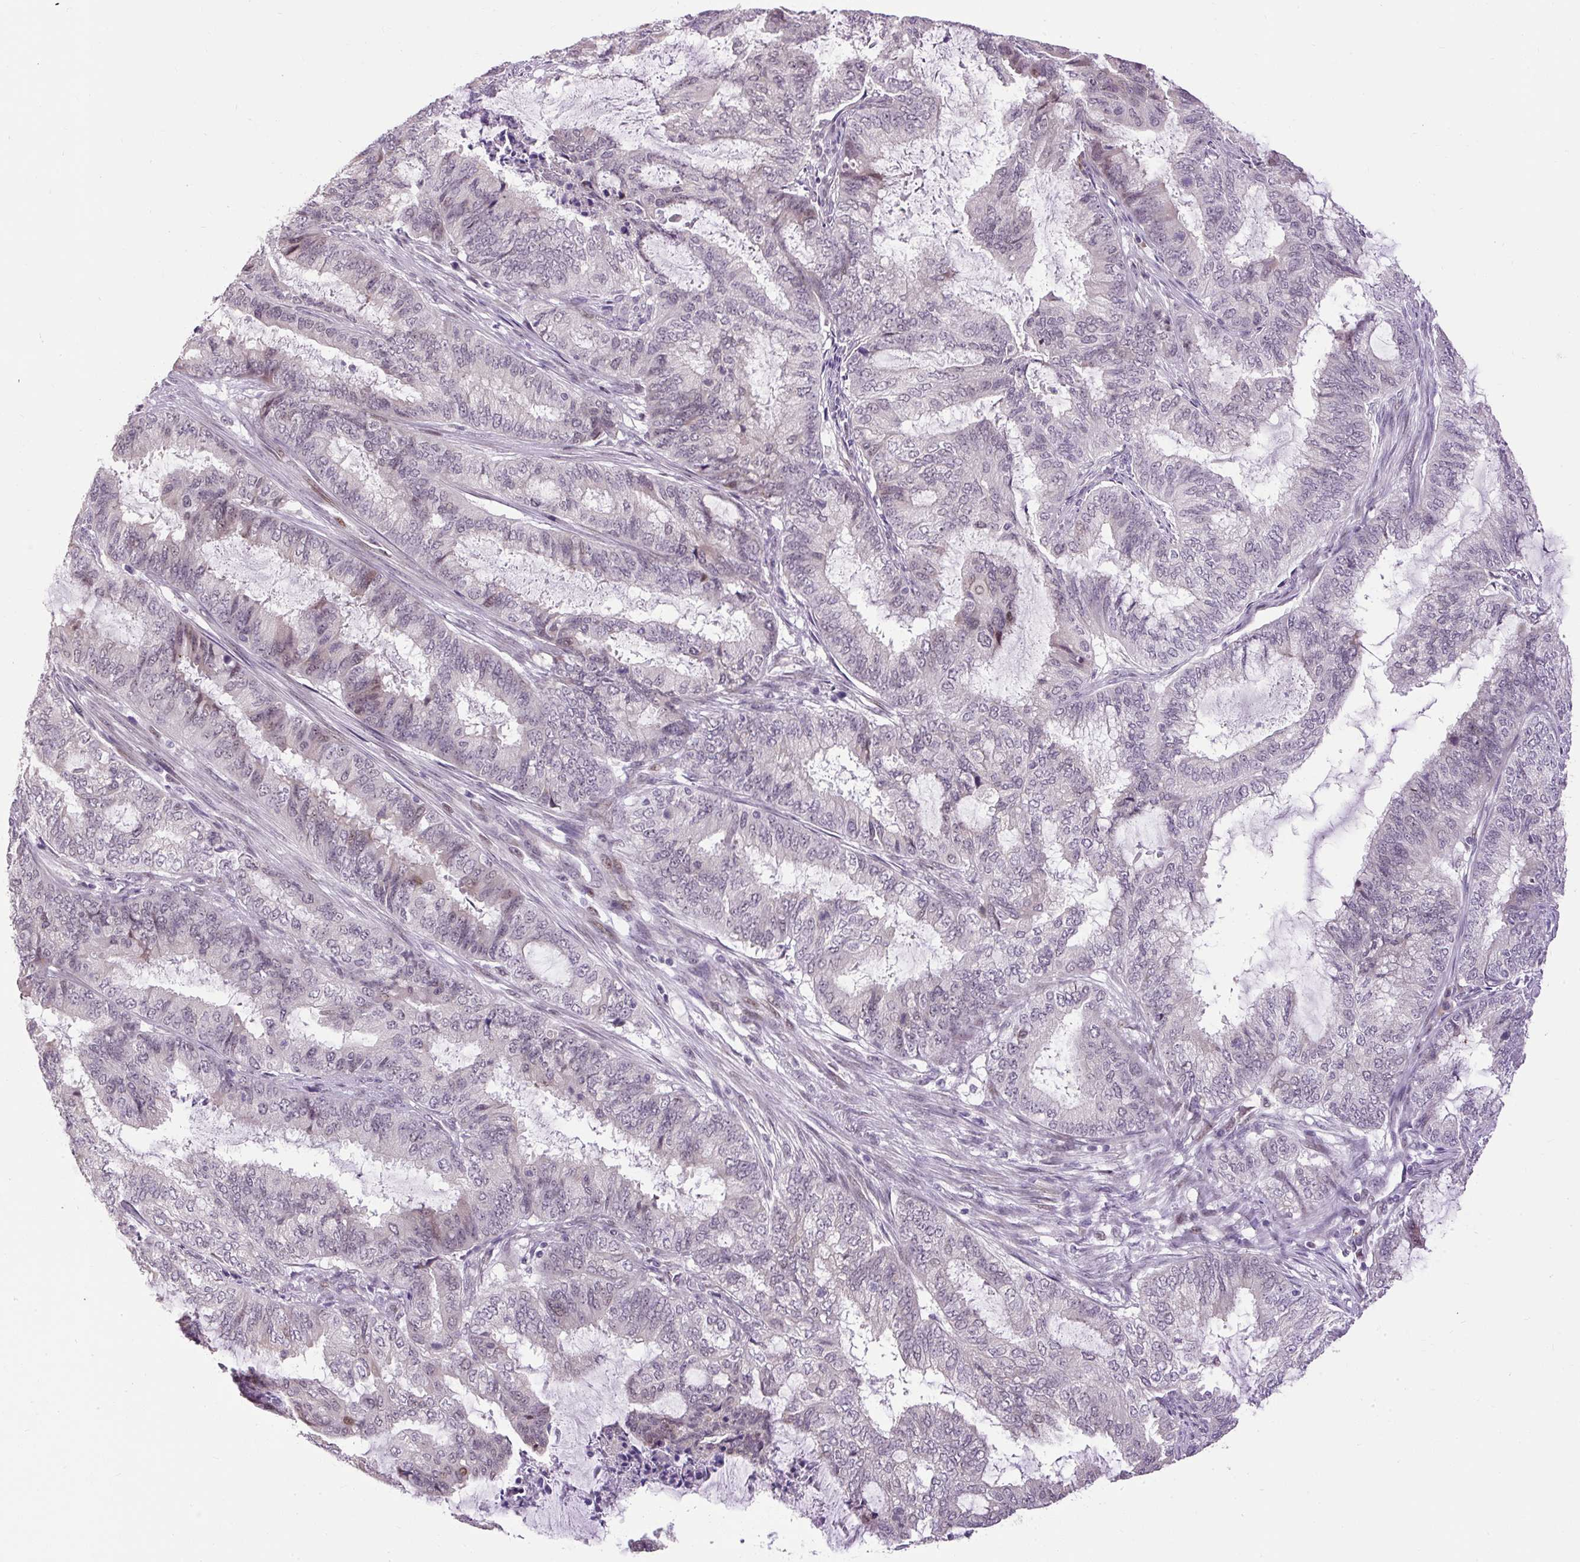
{"staining": {"intensity": "moderate", "quantity": "<25%", "location": "nuclear"}, "tissue": "endometrial cancer", "cell_type": "Tumor cells", "image_type": "cancer", "snomed": [{"axis": "morphology", "description": "Adenocarcinoma, NOS"}, {"axis": "topography", "description": "Endometrium"}], "caption": "This photomicrograph demonstrates immunohistochemistry staining of endometrial adenocarcinoma, with low moderate nuclear staining in about <25% of tumor cells.", "gene": "ARHGEF18", "patient": {"sex": "female", "age": 51}}